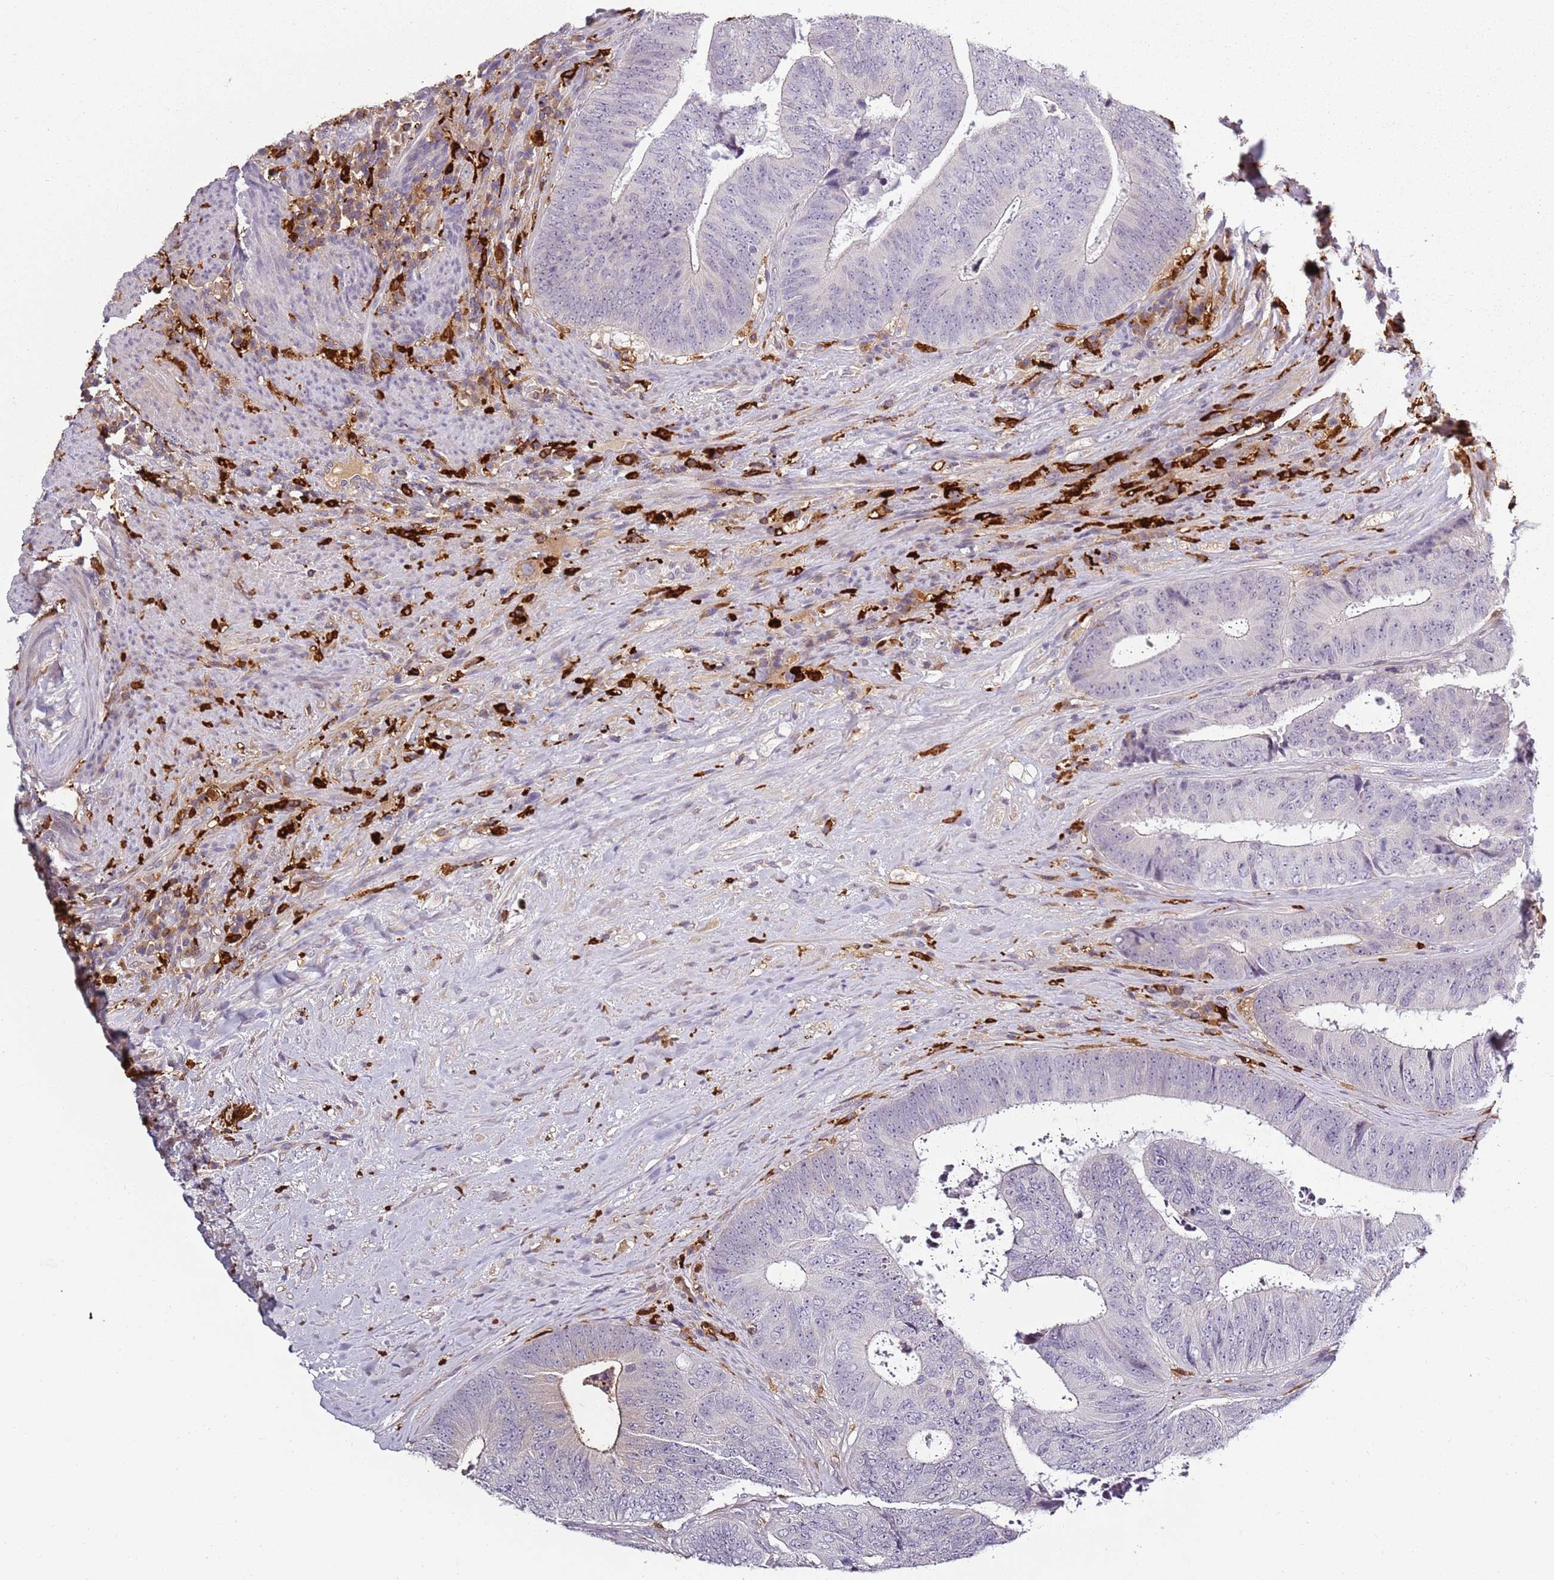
{"staining": {"intensity": "negative", "quantity": "none", "location": "none"}, "tissue": "colorectal cancer", "cell_type": "Tumor cells", "image_type": "cancer", "snomed": [{"axis": "morphology", "description": "Adenocarcinoma, NOS"}, {"axis": "topography", "description": "Rectum"}], "caption": "Human colorectal cancer (adenocarcinoma) stained for a protein using IHC displays no staining in tumor cells.", "gene": "CC2D2B", "patient": {"sex": "male", "age": 72}}